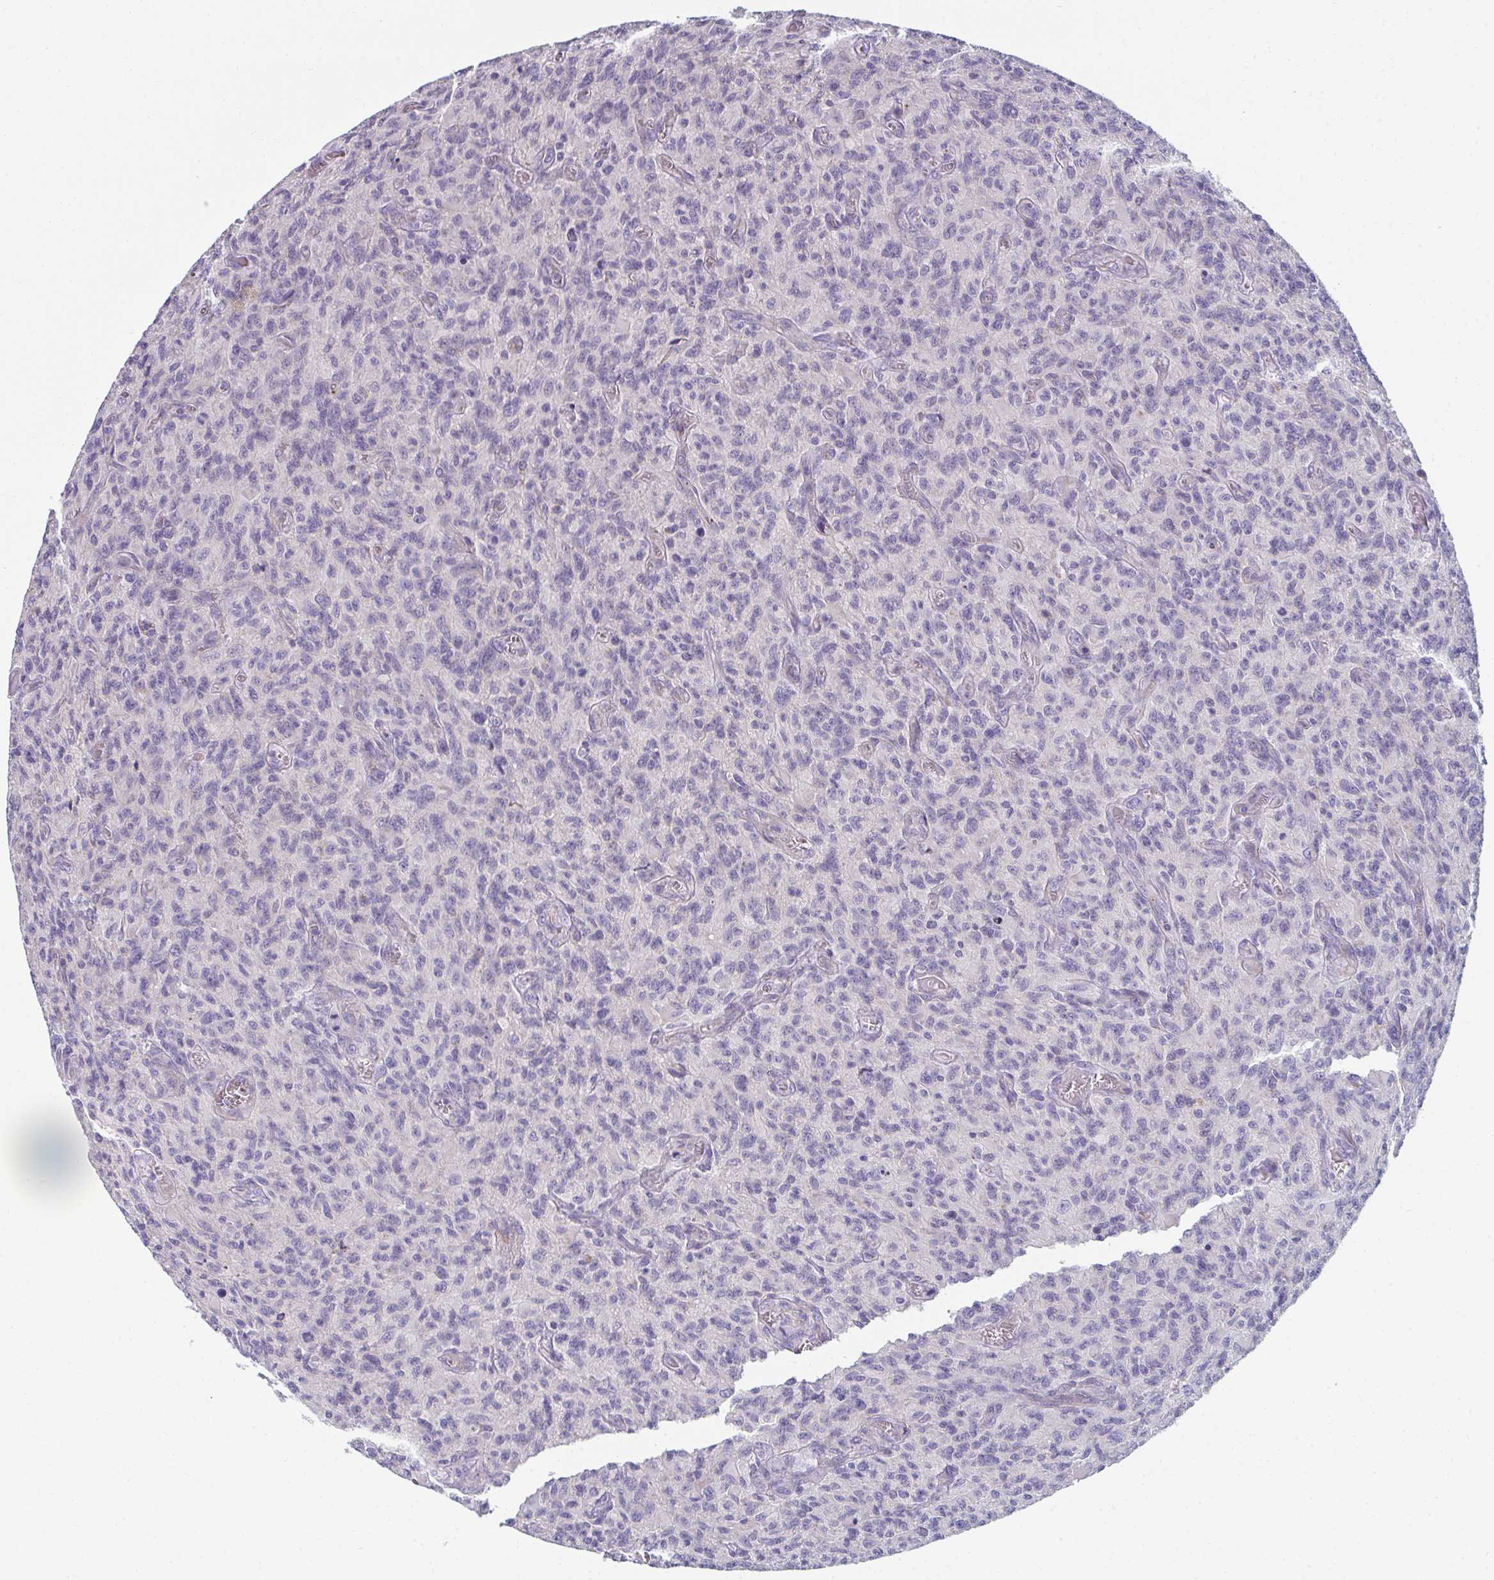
{"staining": {"intensity": "negative", "quantity": "none", "location": "none"}, "tissue": "glioma", "cell_type": "Tumor cells", "image_type": "cancer", "snomed": [{"axis": "morphology", "description": "Glioma, malignant, High grade"}, {"axis": "topography", "description": "Brain"}], "caption": "IHC image of high-grade glioma (malignant) stained for a protein (brown), which displays no staining in tumor cells. (DAB immunohistochemistry (IHC), high magnification).", "gene": "EIF1AD", "patient": {"sex": "male", "age": 61}}